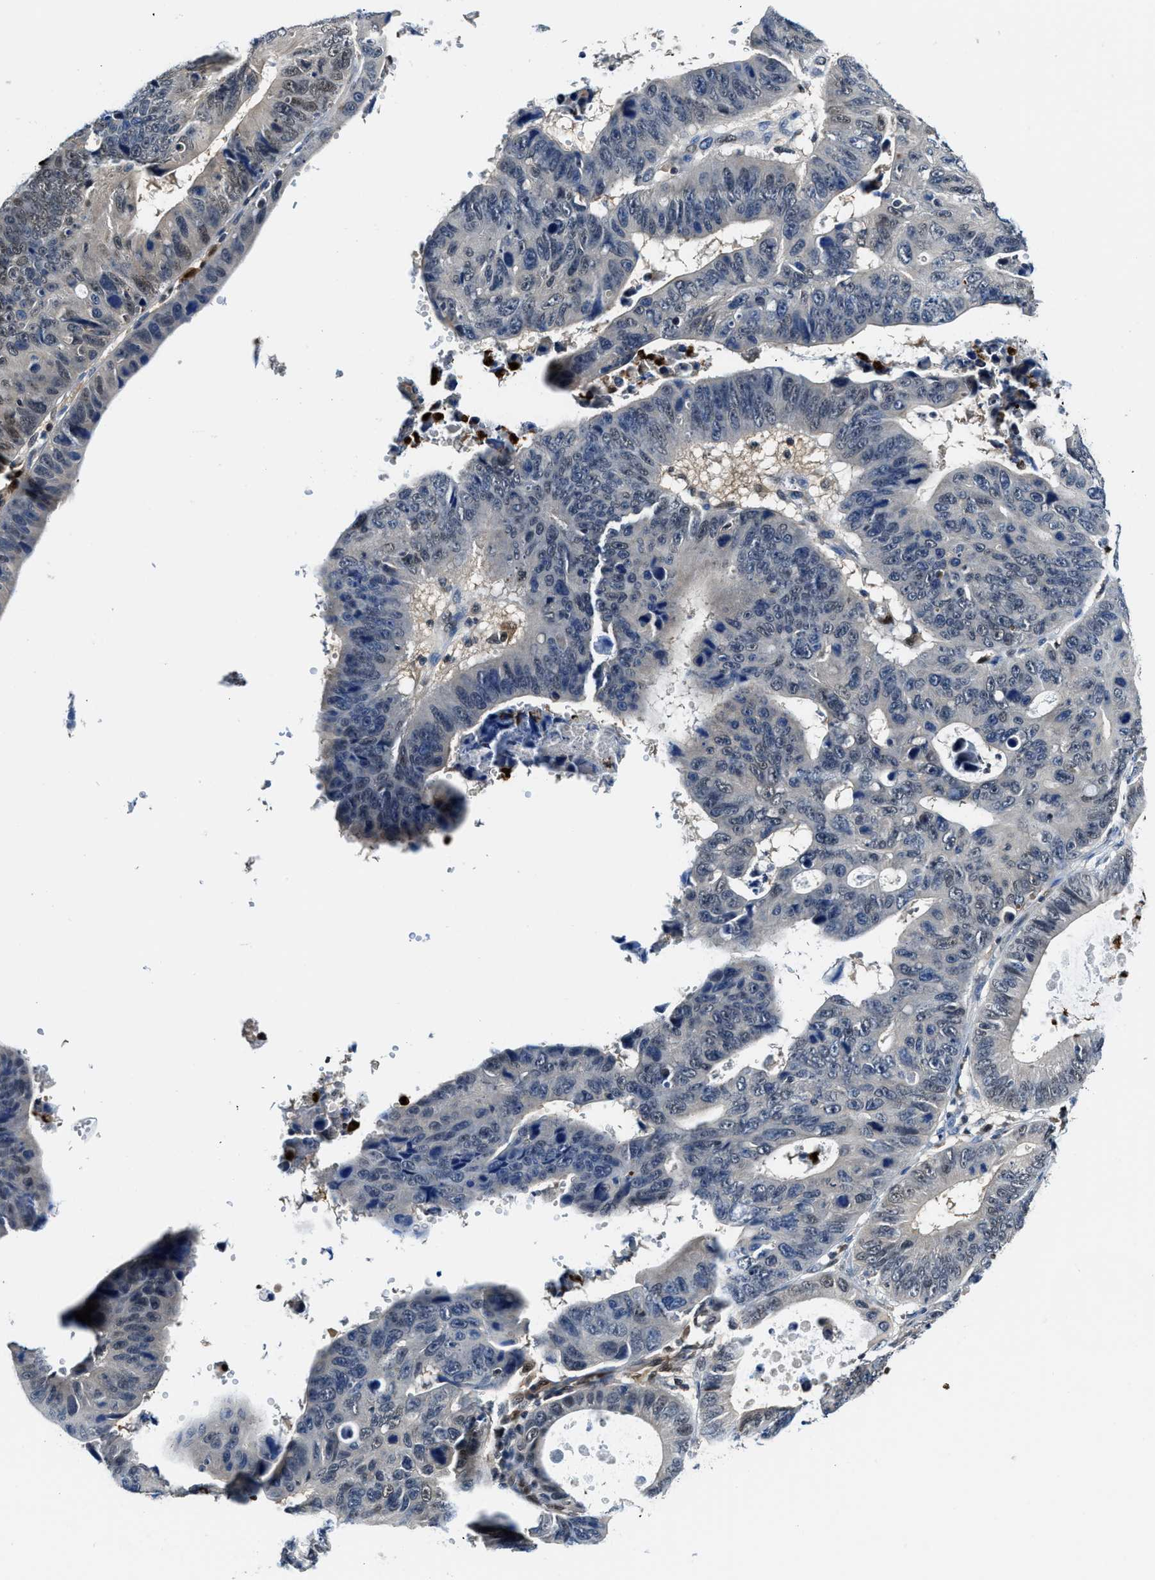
{"staining": {"intensity": "moderate", "quantity": "<25%", "location": "nuclear"}, "tissue": "stomach cancer", "cell_type": "Tumor cells", "image_type": "cancer", "snomed": [{"axis": "morphology", "description": "Adenocarcinoma, NOS"}, {"axis": "topography", "description": "Stomach"}], "caption": "High-magnification brightfield microscopy of adenocarcinoma (stomach) stained with DAB (brown) and counterstained with hematoxylin (blue). tumor cells exhibit moderate nuclear positivity is identified in approximately<25% of cells.", "gene": "LTA4H", "patient": {"sex": "male", "age": 59}}